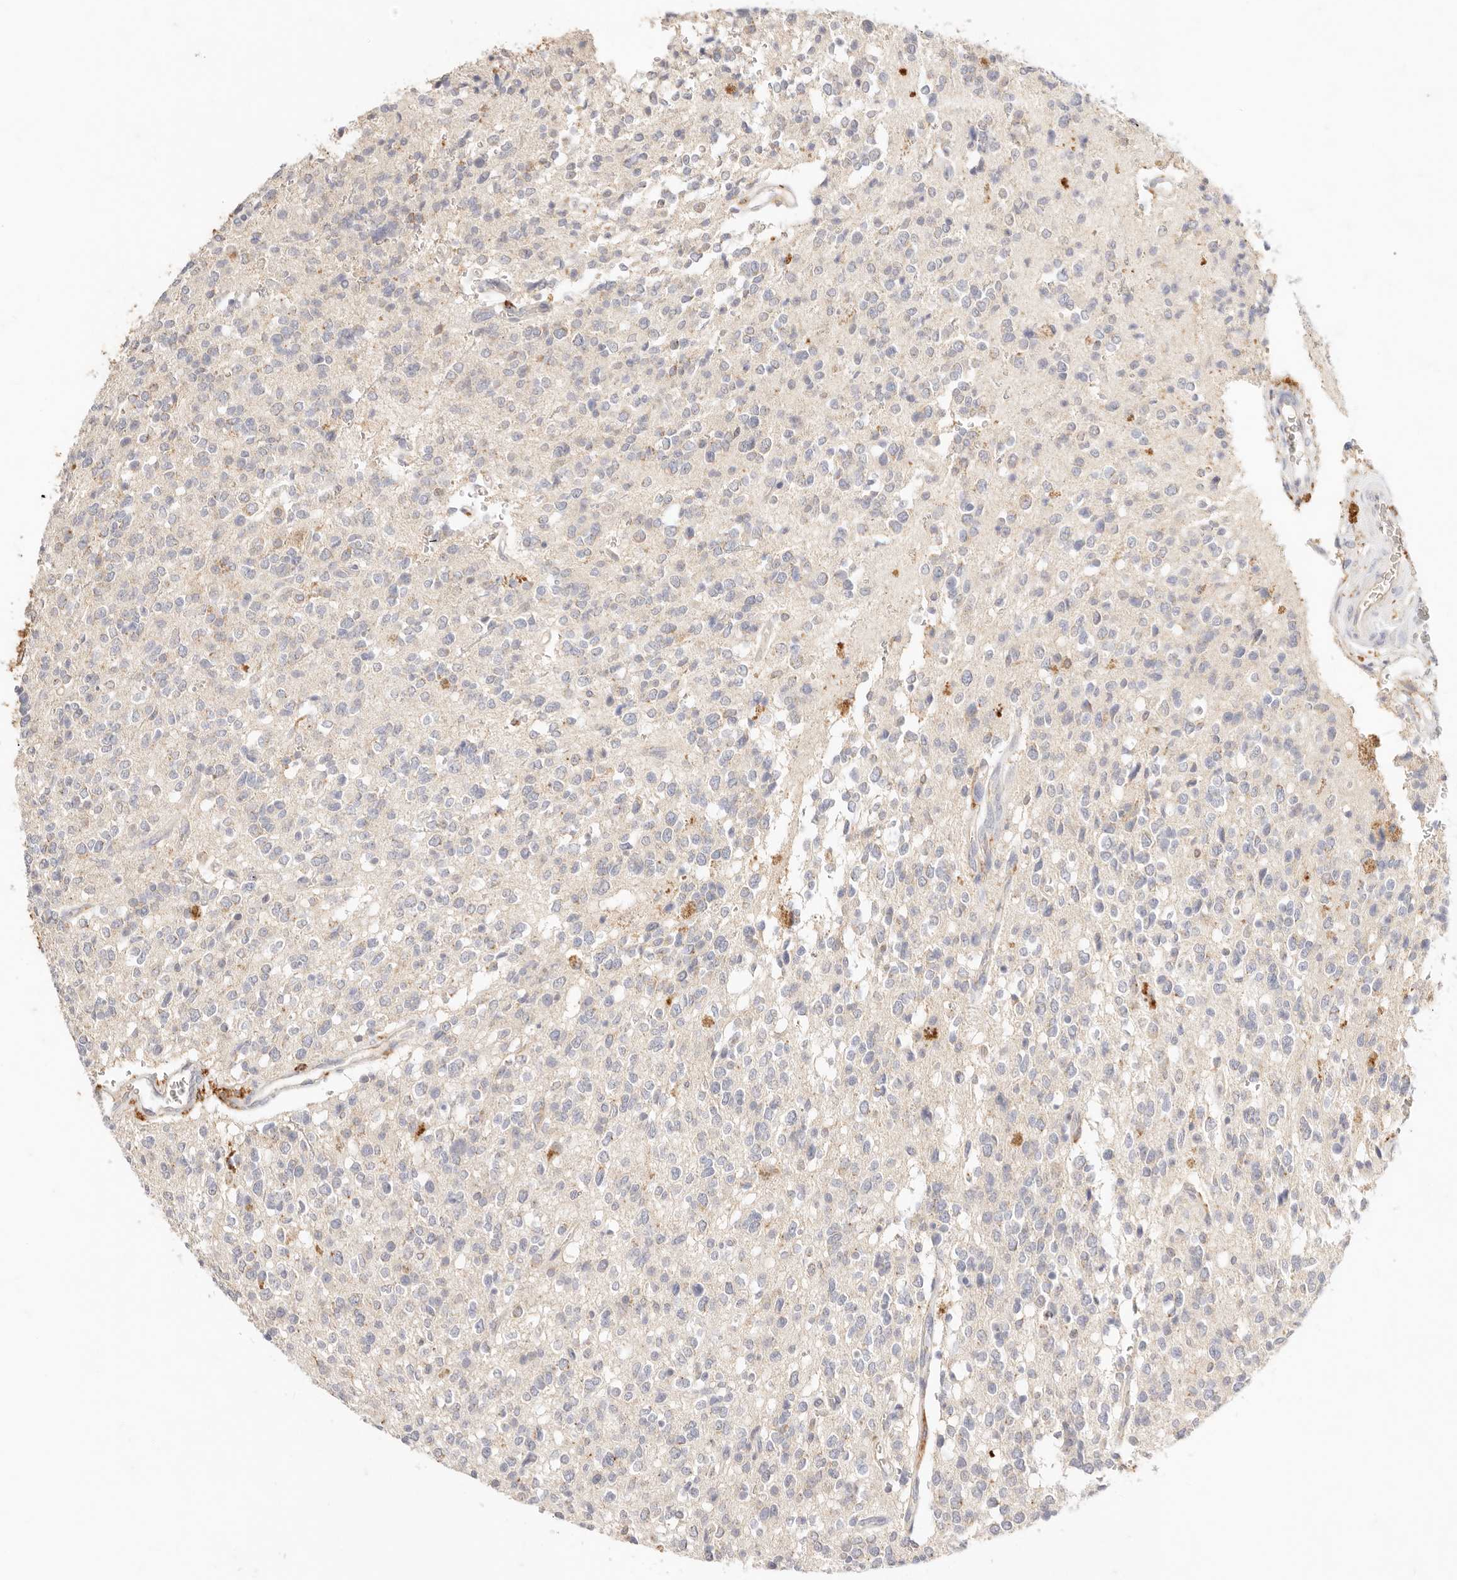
{"staining": {"intensity": "negative", "quantity": "none", "location": "none"}, "tissue": "glioma", "cell_type": "Tumor cells", "image_type": "cancer", "snomed": [{"axis": "morphology", "description": "Glioma, malignant, High grade"}, {"axis": "topography", "description": "Brain"}], "caption": "Immunohistochemistry of high-grade glioma (malignant) exhibits no staining in tumor cells.", "gene": "HK2", "patient": {"sex": "male", "age": 34}}